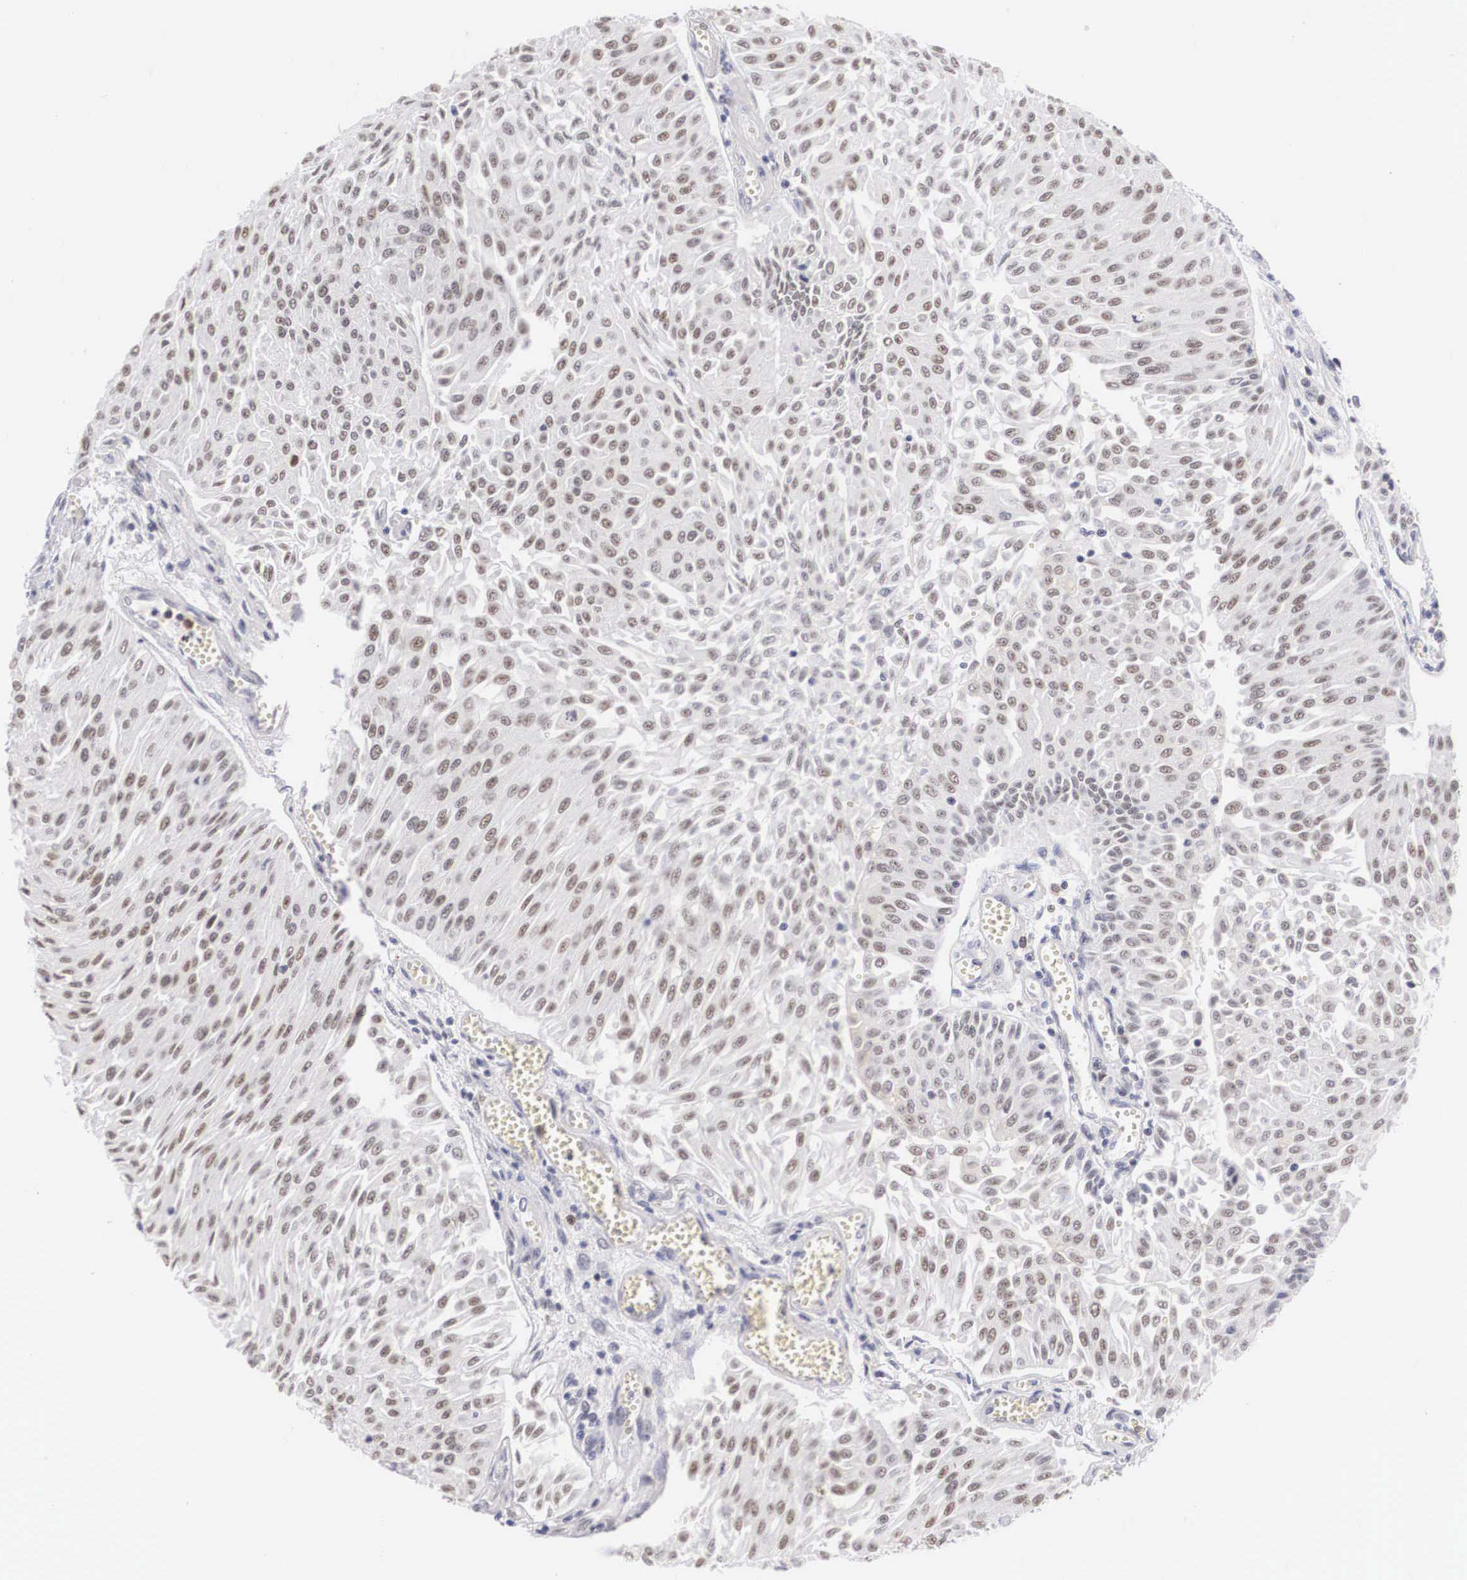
{"staining": {"intensity": "negative", "quantity": "none", "location": "none"}, "tissue": "urothelial cancer", "cell_type": "Tumor cells", "image_type": "cancer", "snomed": [{"axis": "morphology", "description": "Urothelial carcinoma, Low grade"}, {"axis": "topography", "description": "Urinary bladder"}], "caption": "Low-grade urothelial carcinoma was stained to show a protein in brown. There is no significant positivity in tumor cells. Brightfield microscopy of IHC stained with DAB (brown) and hematoxylin (blue), captured at high magnification.", "gene": "FAM47A", "patient": {"sex": "male", "age": 86}}